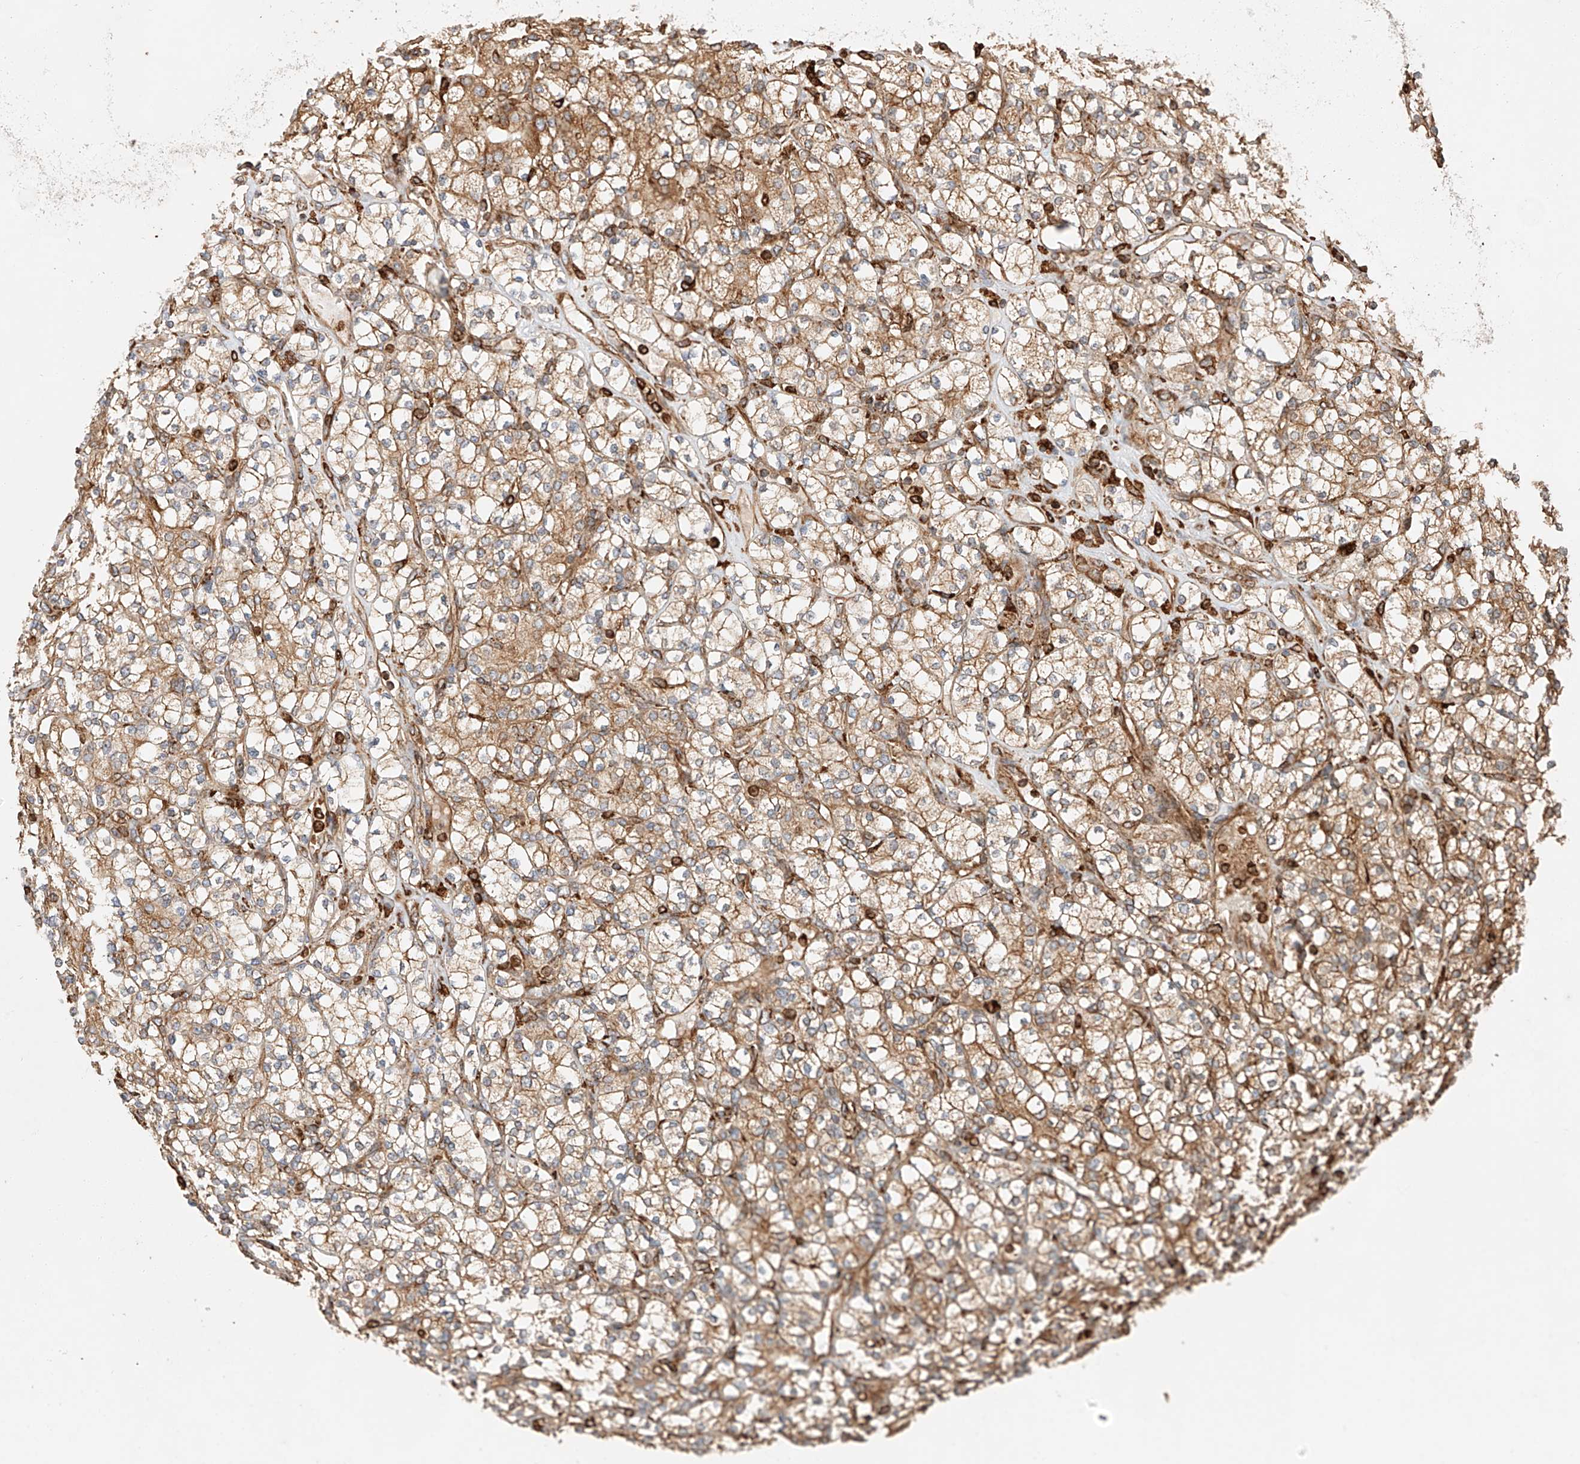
{"staining": {"intensity": "moderate", "quantity": ">75%", "location": "cytoplasmic/membranous"}, "tissue": "renal cancer", "cell_type": "Tumor cells", "image_type": "cancer", "snomed": [{"axis": "morphology", "description": "Adenocarcinoma, NOS"}, {"axis": "topography", "description": "Kidney"}], "caption": "A photomicrograph showing moderate cytoplasmic/membranous positivity in about >75% of tumor cells in renal adenocarcinoma, as visualized by brown immunohistochemical staining.", "gene": "ZNF84", "patient": {"sex": "male", "age": 77}}